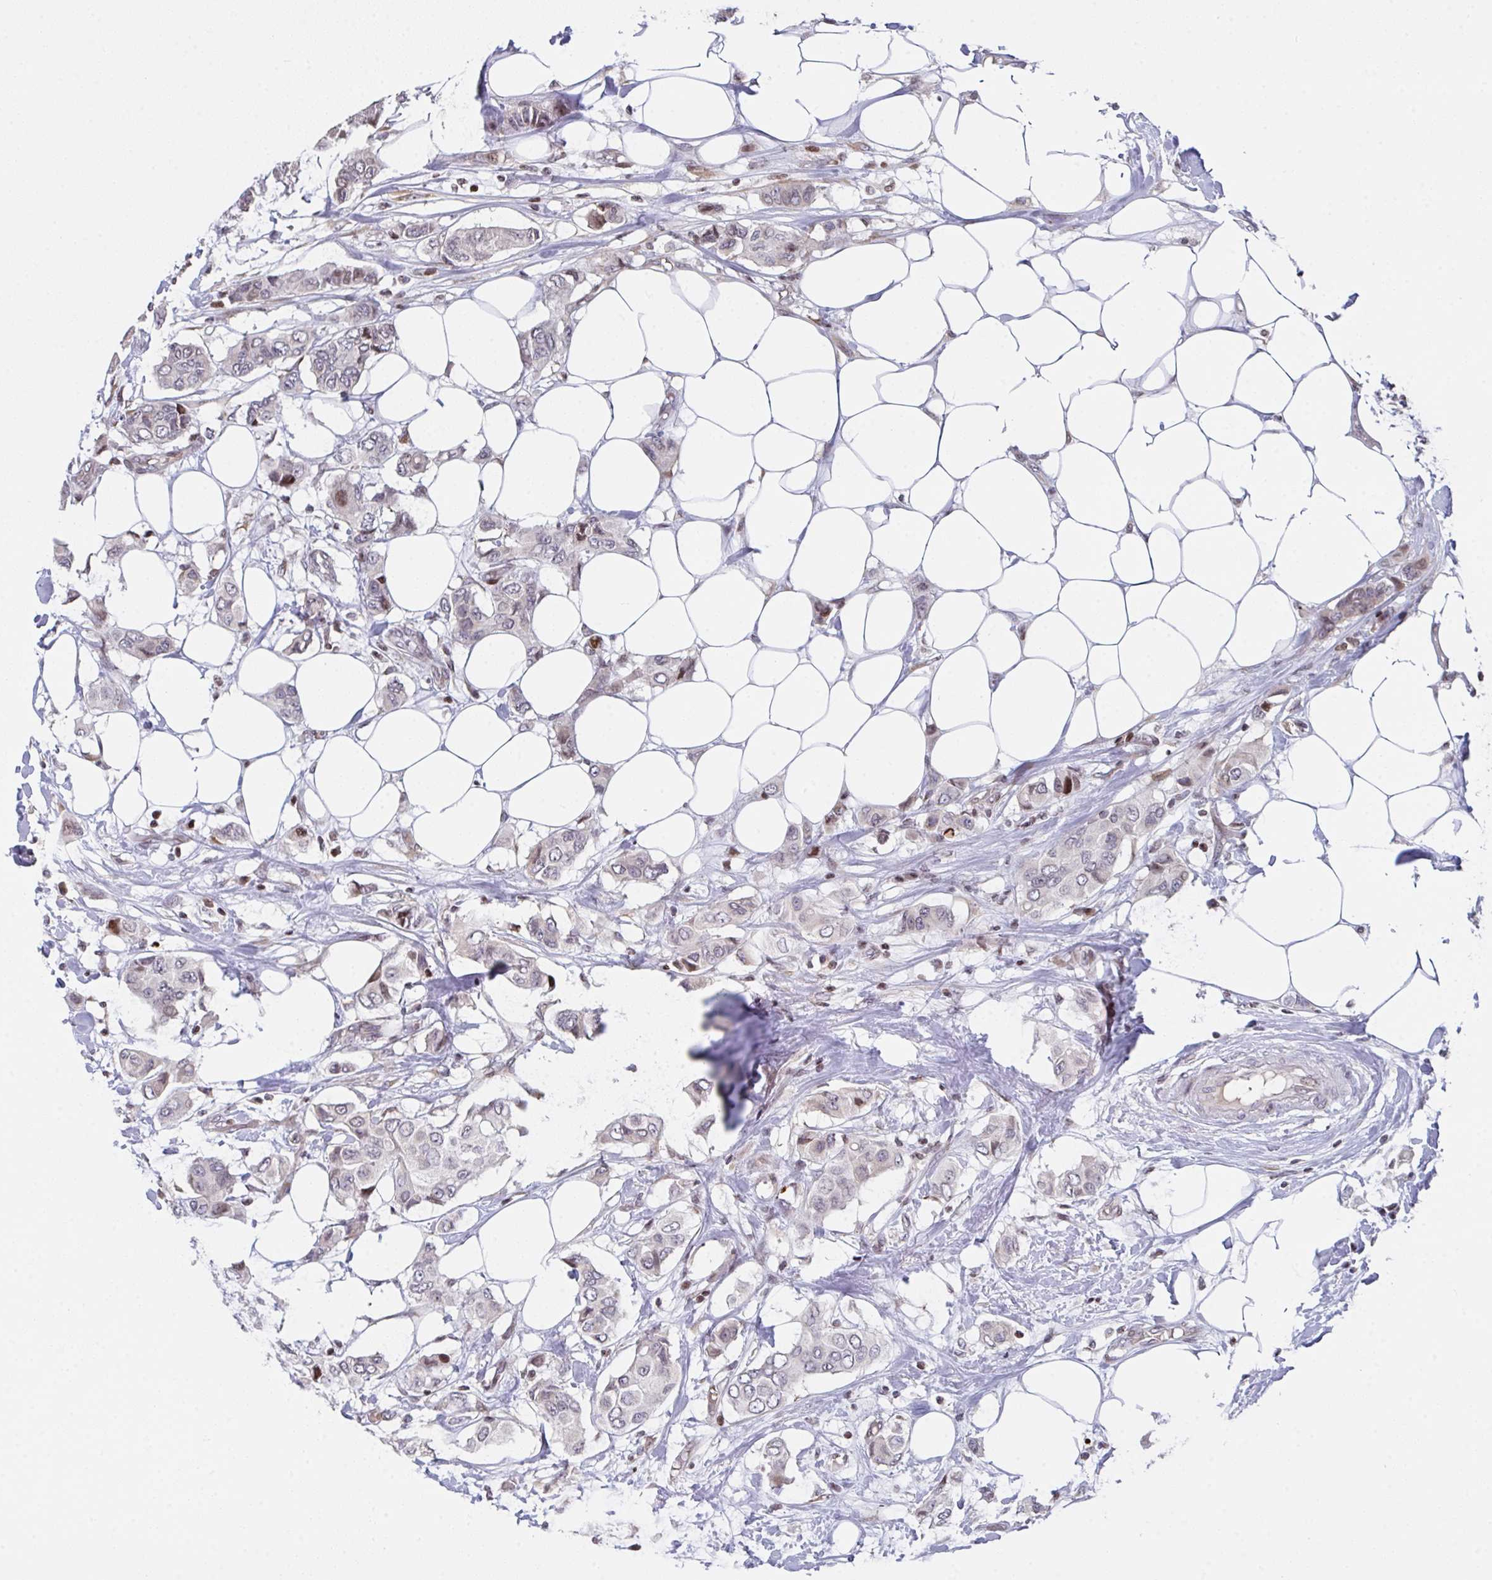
{"staining": {"intensity": "moderate", "quantity": "<25%", "location": "nuclear"}, "tissue": "breast cancer", "cell_type": "Tumor cells", "image_type": "cancer", "snomed": [{"axis": "morphology", "description": "Lobular carcinoma"}, {"axis": "topography", "description": "Breast"}], "caption": "Moderate nuclear protein positivity is seen in approximately <25% of tumor cells in lobular carcinoma (breast).", "gene": "PCDHB8", "patient": {"sex": "female", "age": 51}}